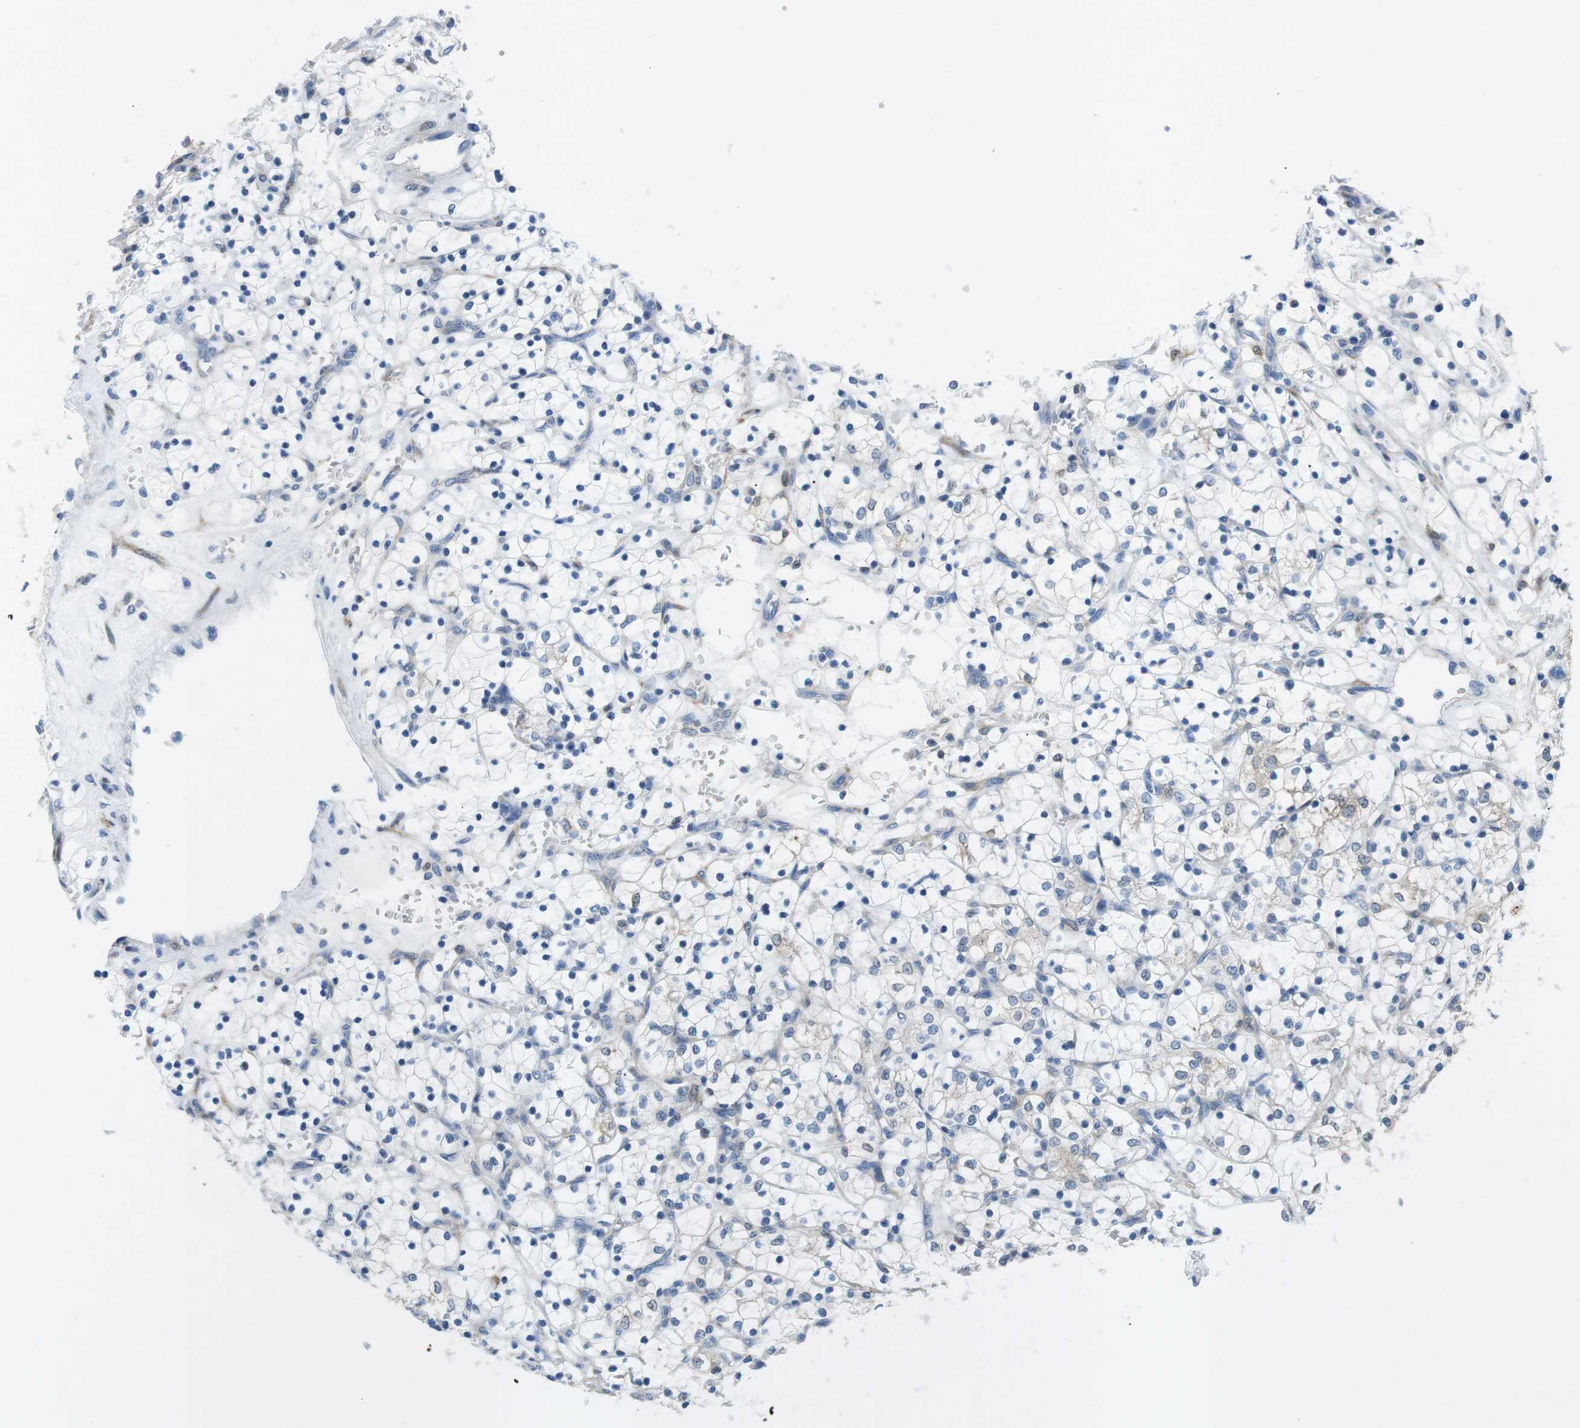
{"staining": {"intensity": "negative", "quantity": "none", "location": "none"}, "tissue": "renal cancer", "cell_type": "Tumor cells", "image_type": "cancer", "snomed": [{"axis": "morphology", "description": "Adenocarcinoma, NOS"}, {"axis": "topography", "description": "Kidney"}], "caption": "Immunohistochemical staining of human renal adenocarcinoma exhibits no significant expression in tumor cells.", "gene": "PHLDA1", "patient": {"sex": "female", "age": 69}}